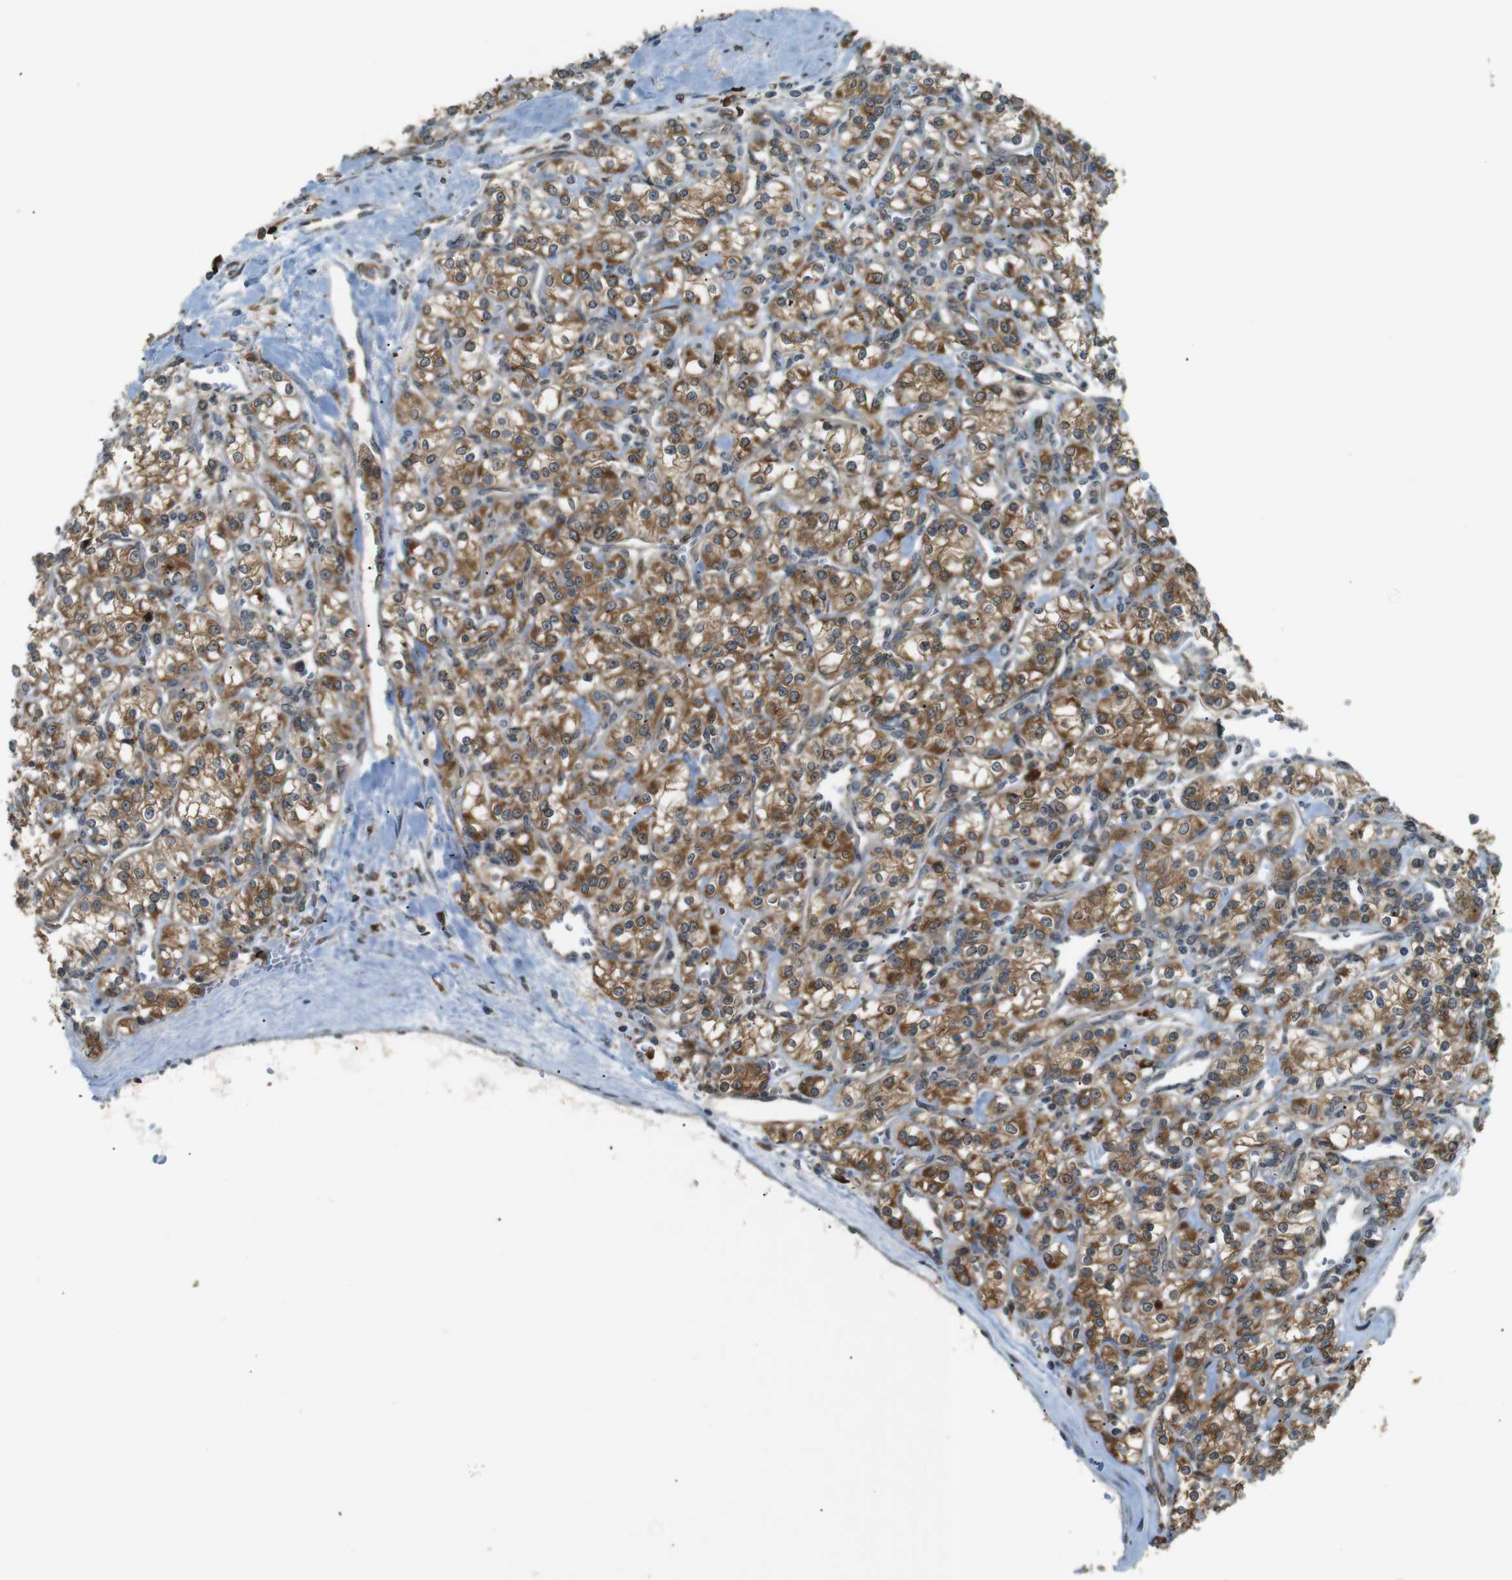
{"staining": {"intensity": "moderate", "quantity": ">75%", "location": "cytoplasmic/membranous"}, "tissue": "renal cancer", "cell_type": "Tumor cells", "image_type": "cancer", "snomed": [{"axis": "morphology", "description": "Adenocarcinoma, NOS"}, {"axis": "topography", "description": "Kidney"}], "caption": "Adenocarcinoma (renal) was stained to show a protein in brown. There is medium levels of moderate cytoplasmic/membranous staining in about >75% of tumor cells. (Stains: DAB in brown, nuclei in blue, Microscopy: brightfield microscopy at high magnification).", "gene": "TMED4", "patient": {"sex": "male", "age": 77}}